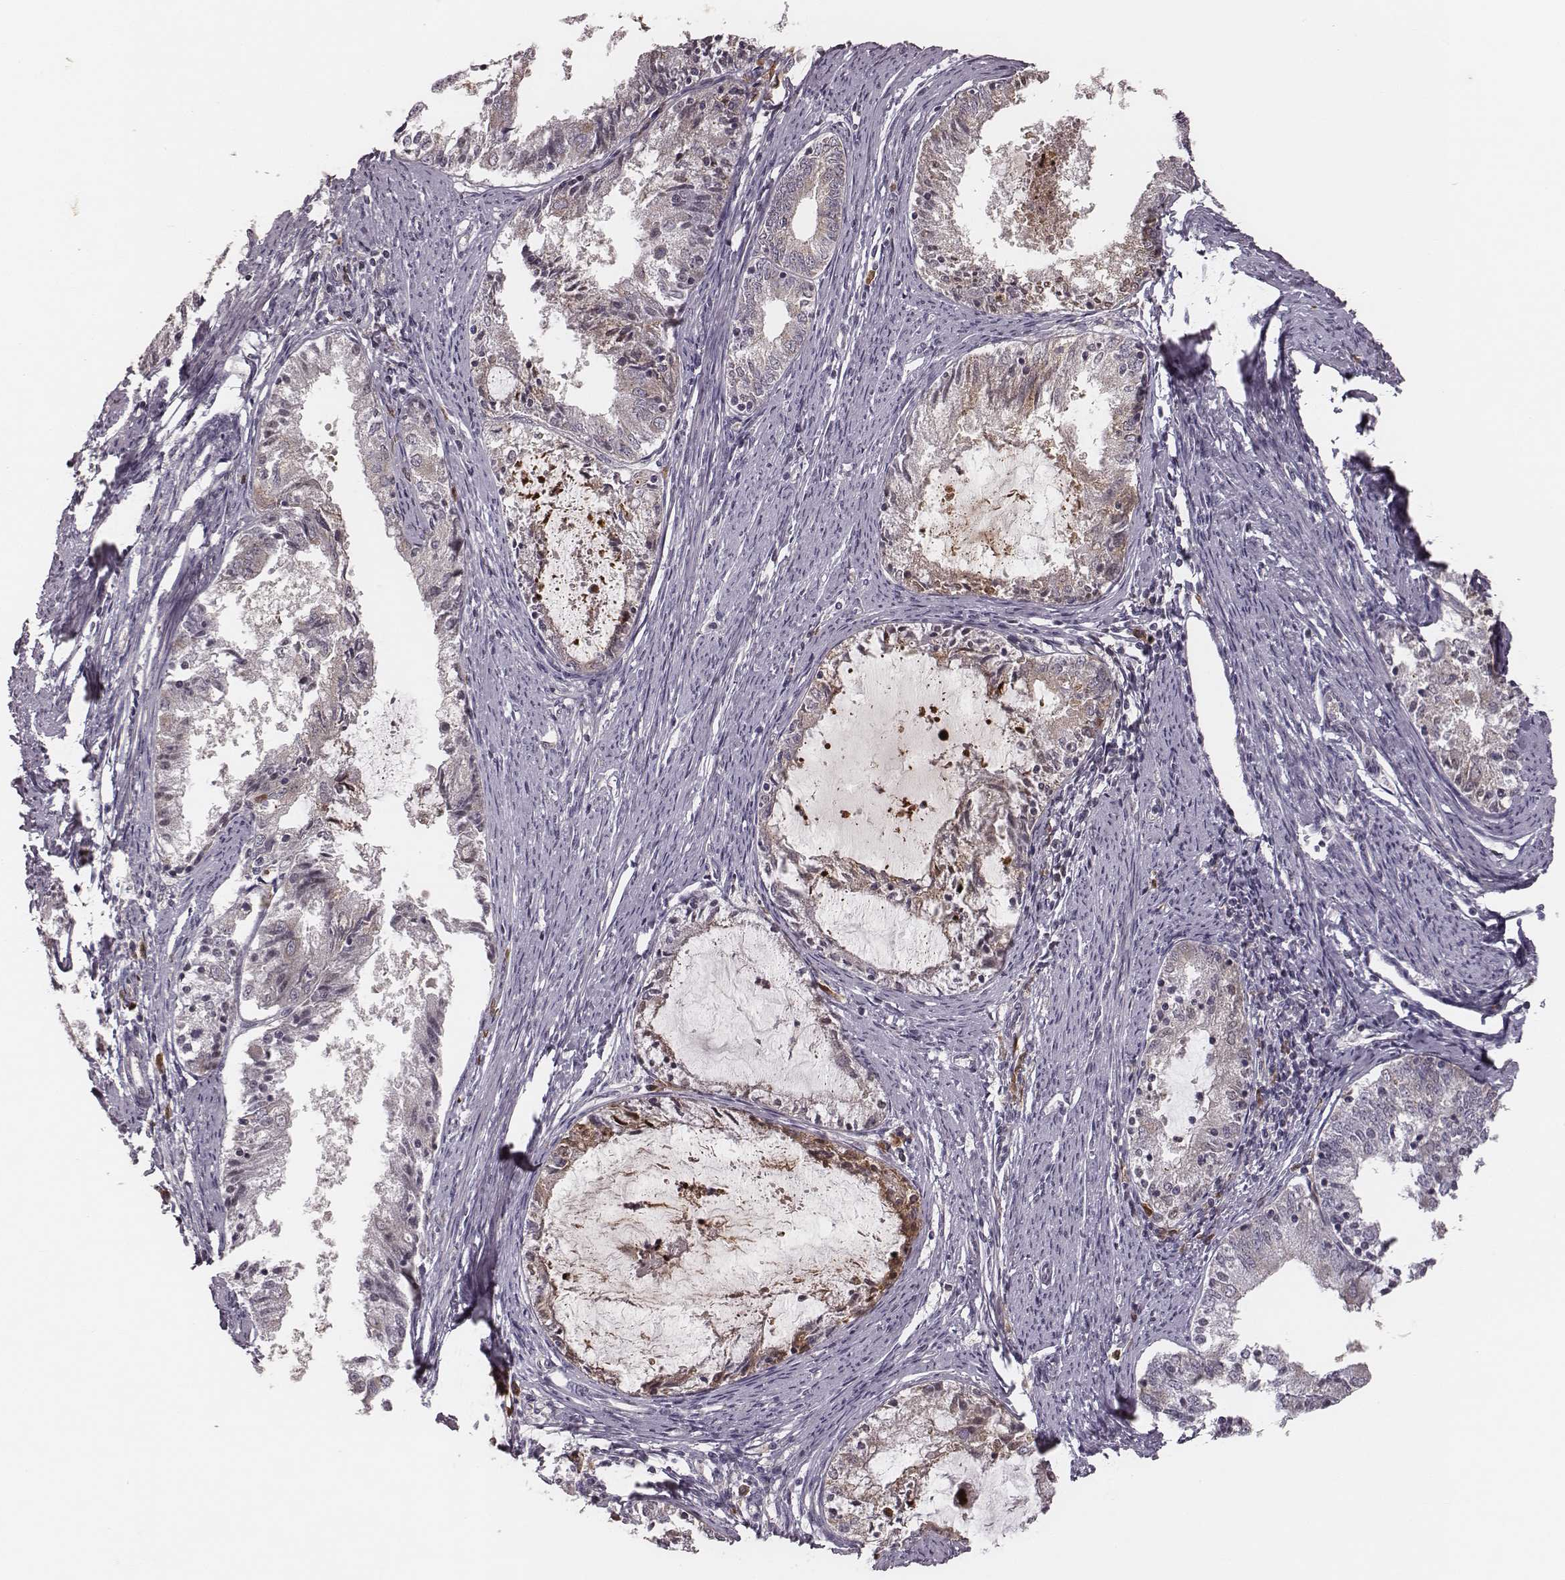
{"staining": {"intensity": "weak", "quantity": "<25%", "location": "cytoplasmic/membranous"}, "tissue": "endometrial cancer", "cell_type": "Tumor cells", "image_type": "cancer", "snomed": [{"axis": "morphology", "description": "Adenocarcinoma, NOS"}, {"axis": "topography", "description": "Endometrium"}], "caption": "A micrograph of endometrial cancer (adenocarcinoma) stained for a protein exhibits no brown staining in tumor cells.", "gene": "P2RX5", "patient": {"sex": "female", "age": 57}}